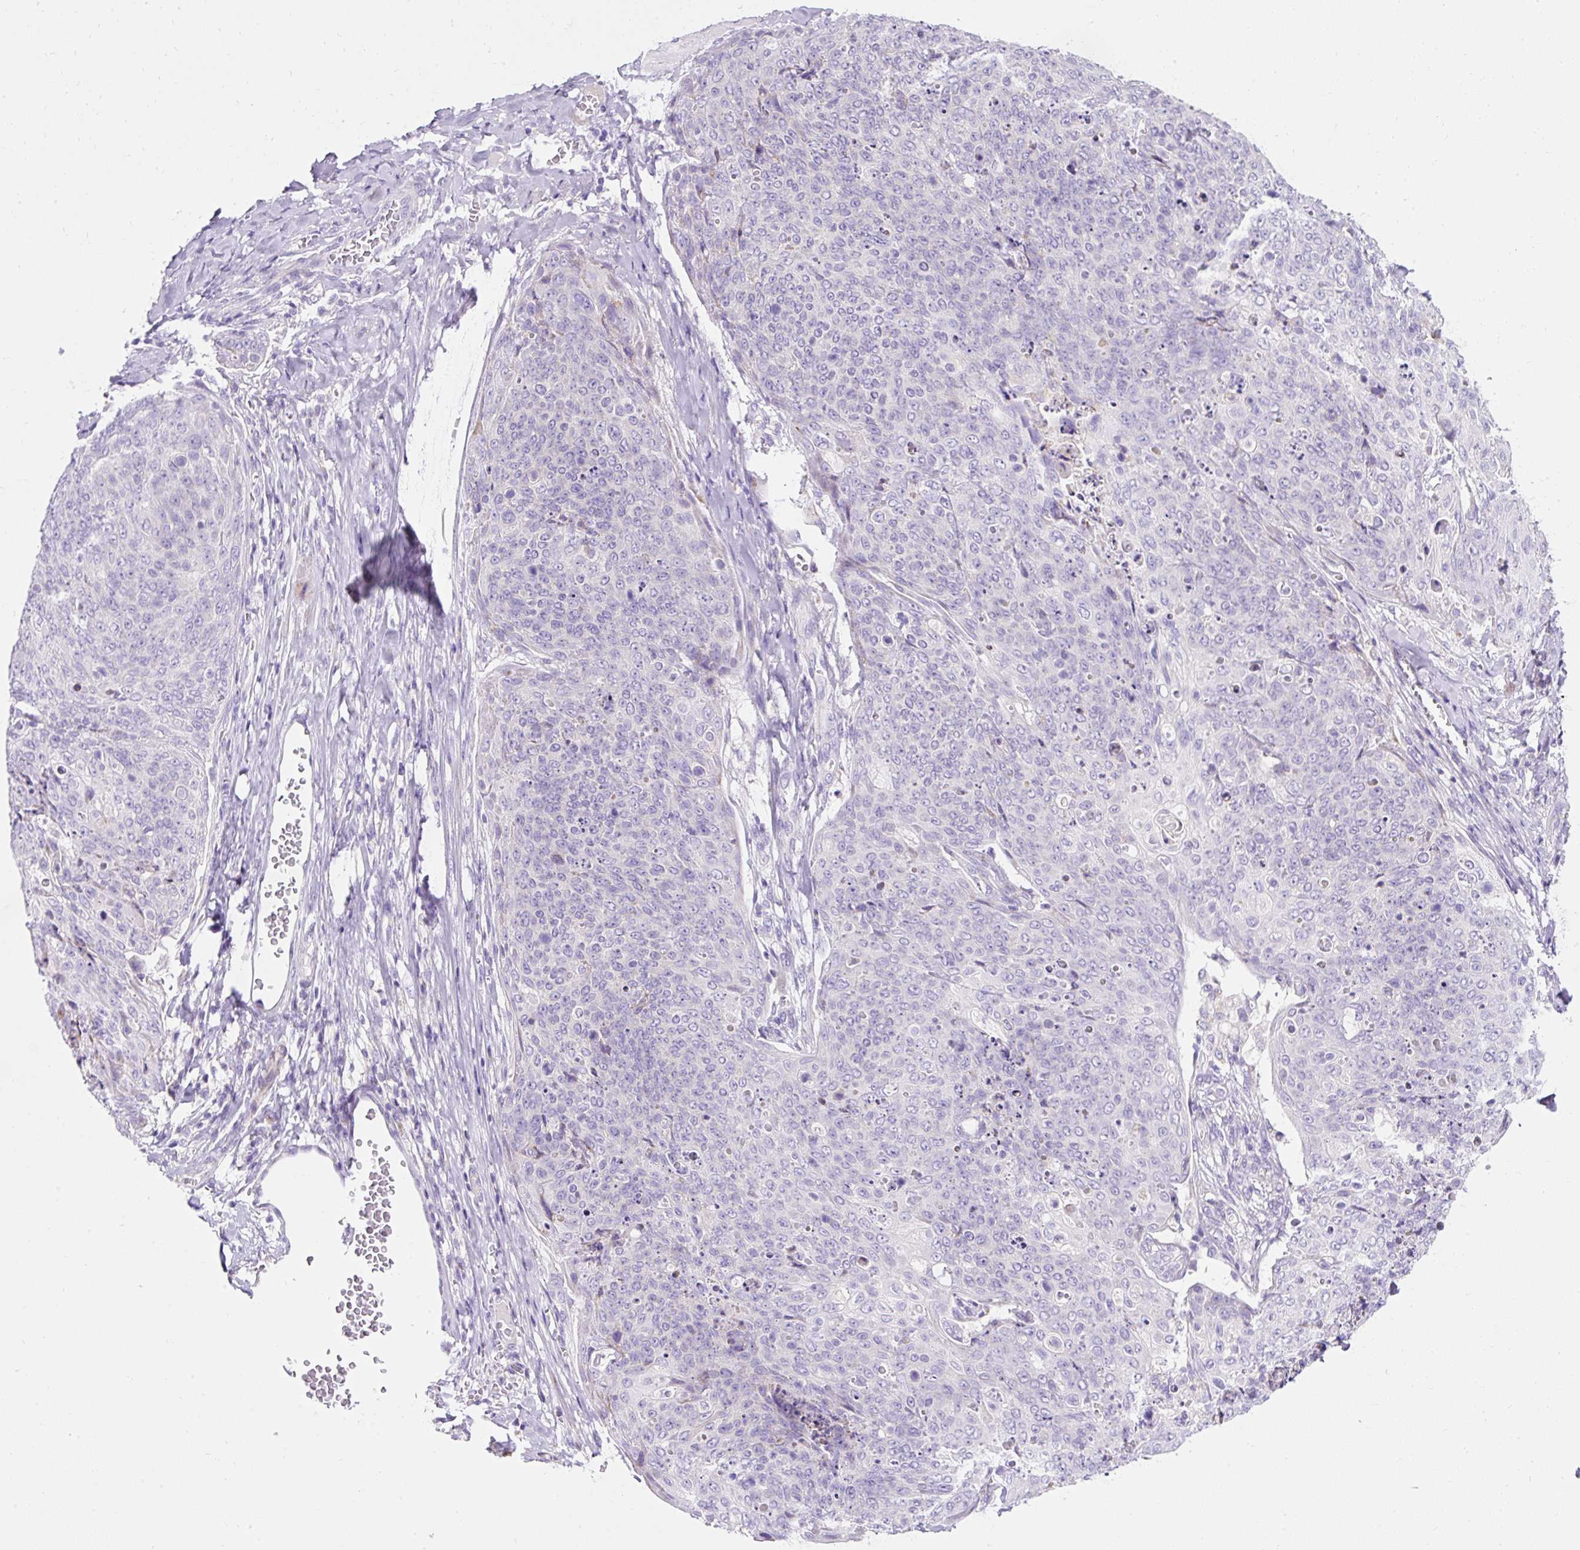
{"staining": {"intensity": "negative", "quantity": "none", "location": "none"}, "tissue": "skin cancer", "cell_type": "Tumor cells", "image_type": "cancer", "snomed": [{"axis": "morphology", "description": "Squamous cell carcinoma, NOS"}, {"axis": "topography", "description": "Skin"}, {"axis": "topography", "description": "Vulva"}], "caption": "Photomicrograph shows no protein positivity in tumor cells of skin cancer tissue.", "gene": "PLPP2", "patient": {"sex": "female", "age": 85}}